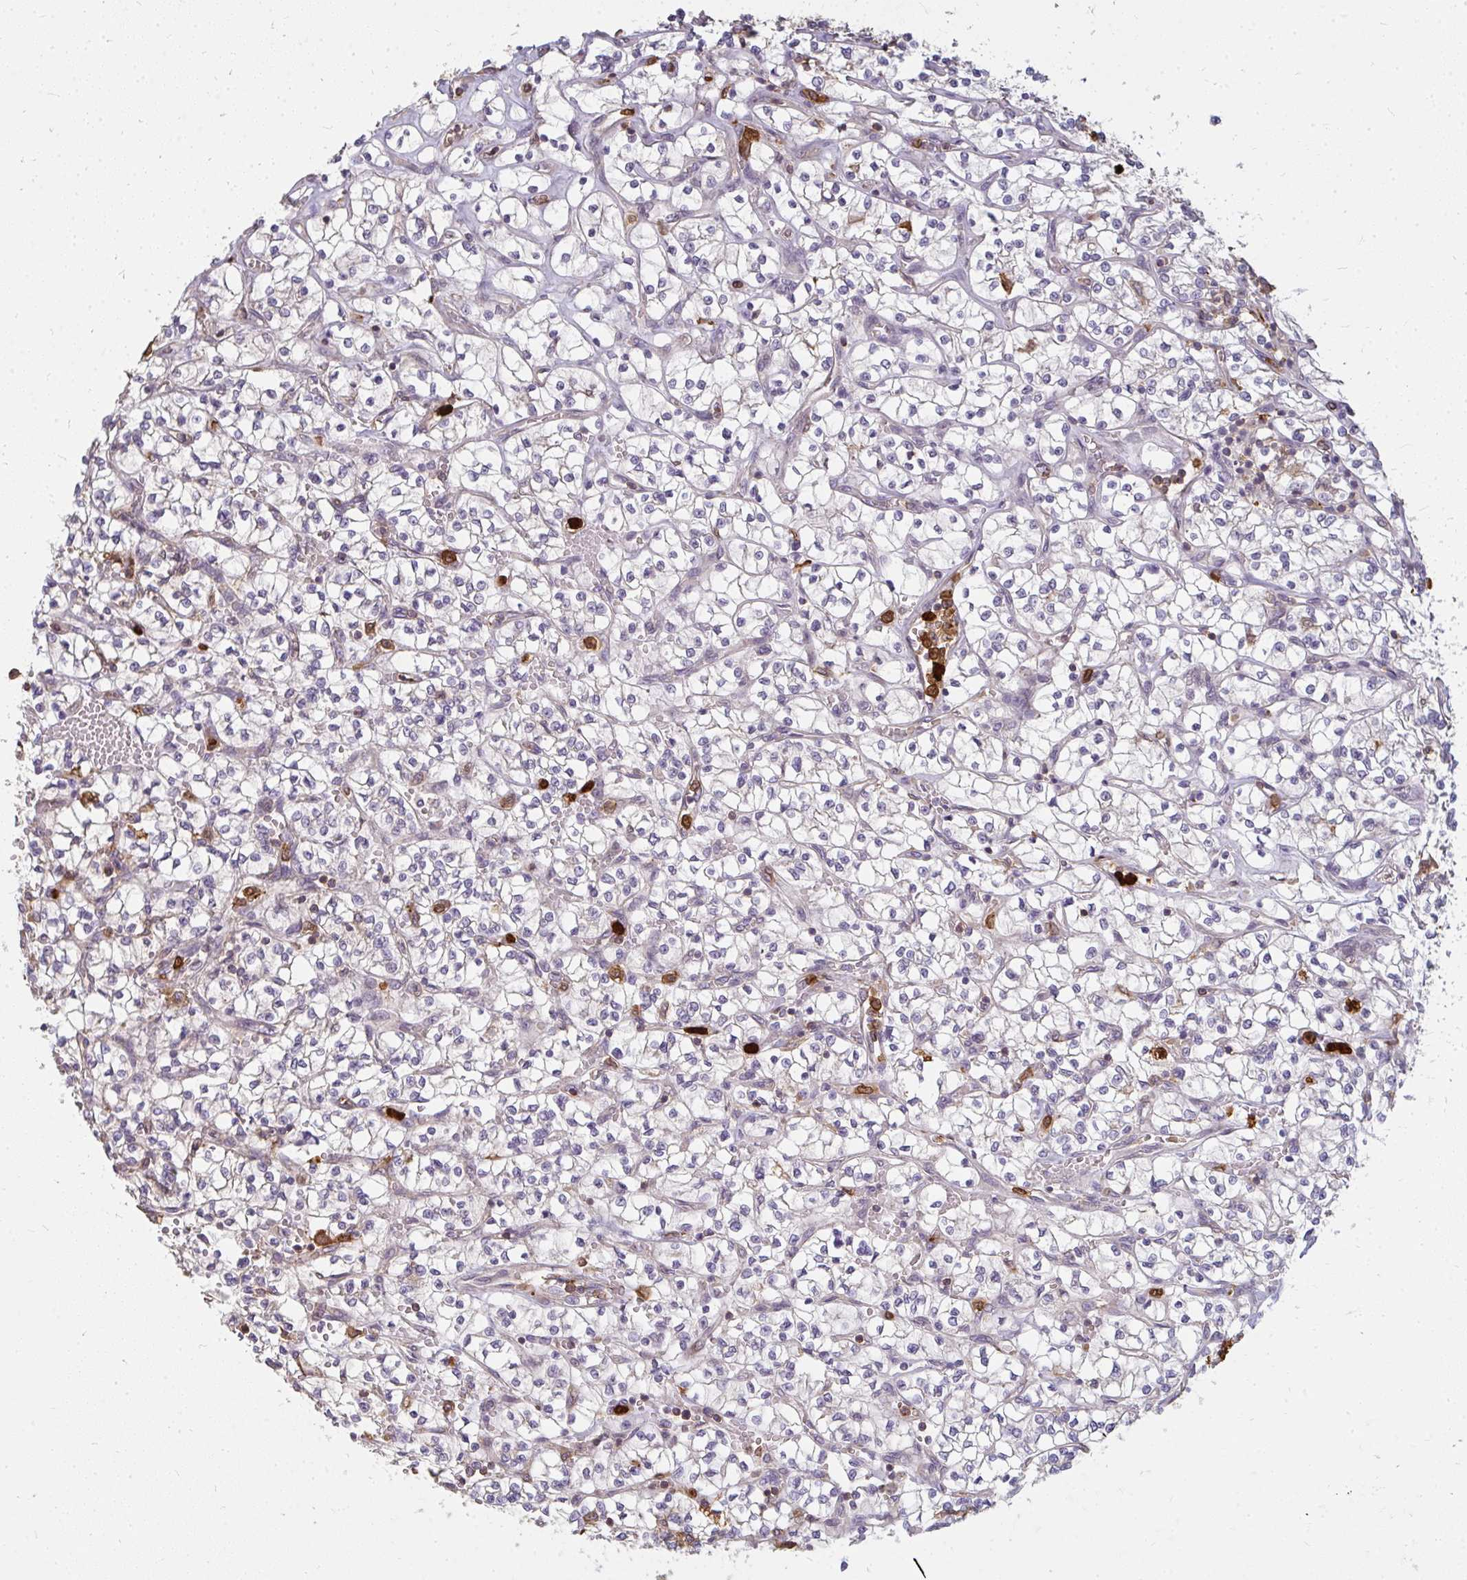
{"staining": {"intensity": "negative", "quantity": "none", "location": "none"}, "tissue": "renal cancer", "cell_type": "Tumor cells", "image_type": "cancer", "snomed": [{"axis": "morphology", "description": "Adenocarcinoma, NOS"}, {"axis": "topography", "description": "Kidney"}], "caption": "Tumor cells are negative for protein expression in human renal cancer.", "gene": "CNTRL", "patient": {"sex": "female", "age": 64}}